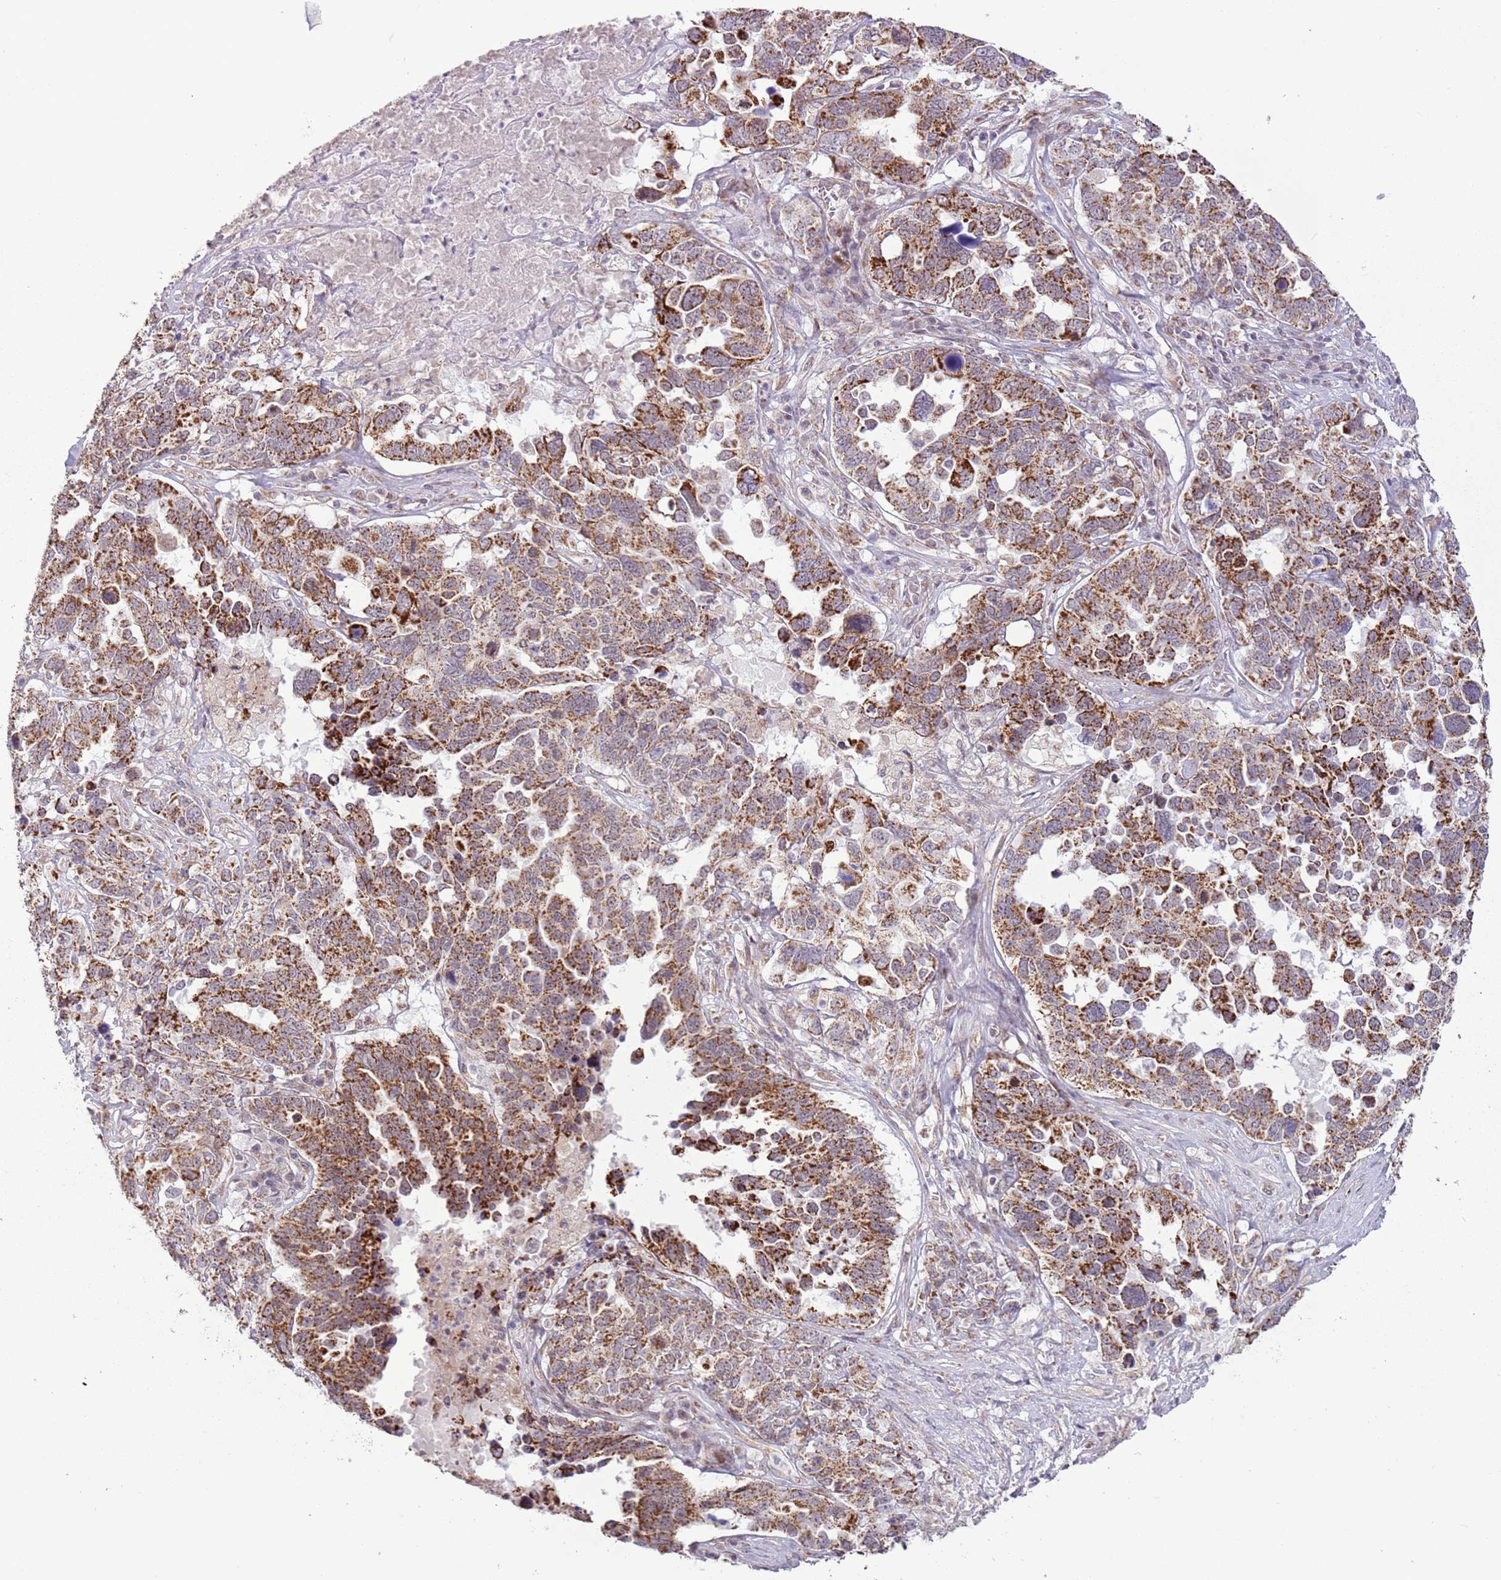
{"staining": {"intensity": "moderate", "quantity": ">75%", "location": "cytoplasmic/membranous"}, "tissue": "ovarian cancer", "cell_type": "Tumor cells", "image_type": "cancer", "snomed": [{"axis": "morphology", "description": "Carcinoma, endometroid"}, {"axis": "topography", "description": "Ovary"}], "caption": "Protein expression analysis of ovarian cancer (endometroid carcinoma) demonstrates moderate cytoplasmic/membranous expression in about >75% of tumor cells.", "gene": "MLLT11", "patient": {"sex": "female", "age": 62}}